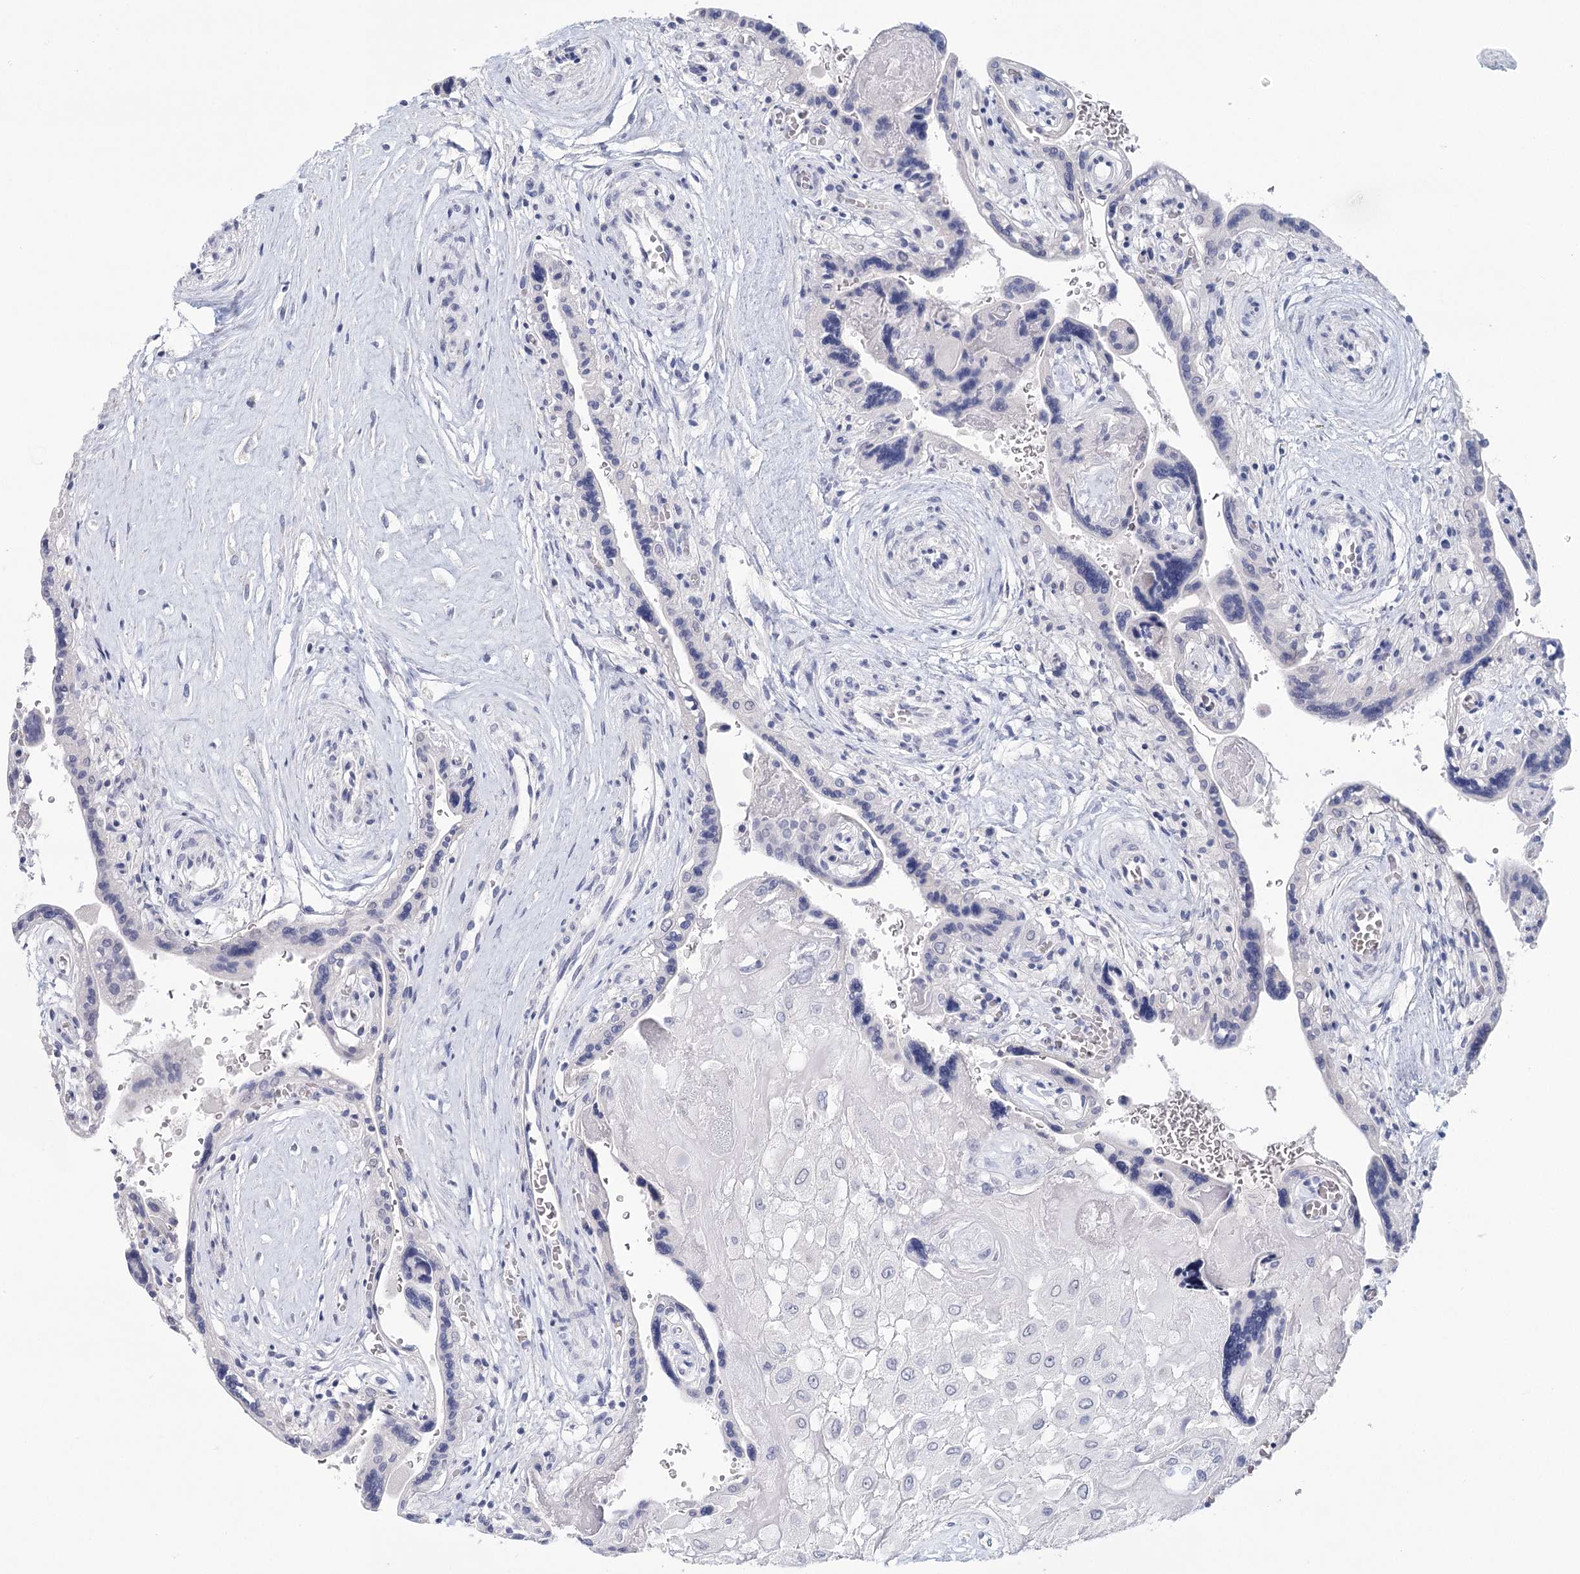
{"staining": {"intensity": "negative", "quantity": "none", "location": "none"}, "tissue": "placenta", "cell_type": "Decidual cells", "image_type": "normal", "snomed": [{"axis": "morphology", "description": "Normal tissue, NOS"}, {"axis": "topography", "description": "Placenta"}], "caption": "Micrograph shows no protein staining in decidual cells of unremarkable placenta.", "gene": "HSPA4L", "patient": {"sex": "female", "age": 37}}